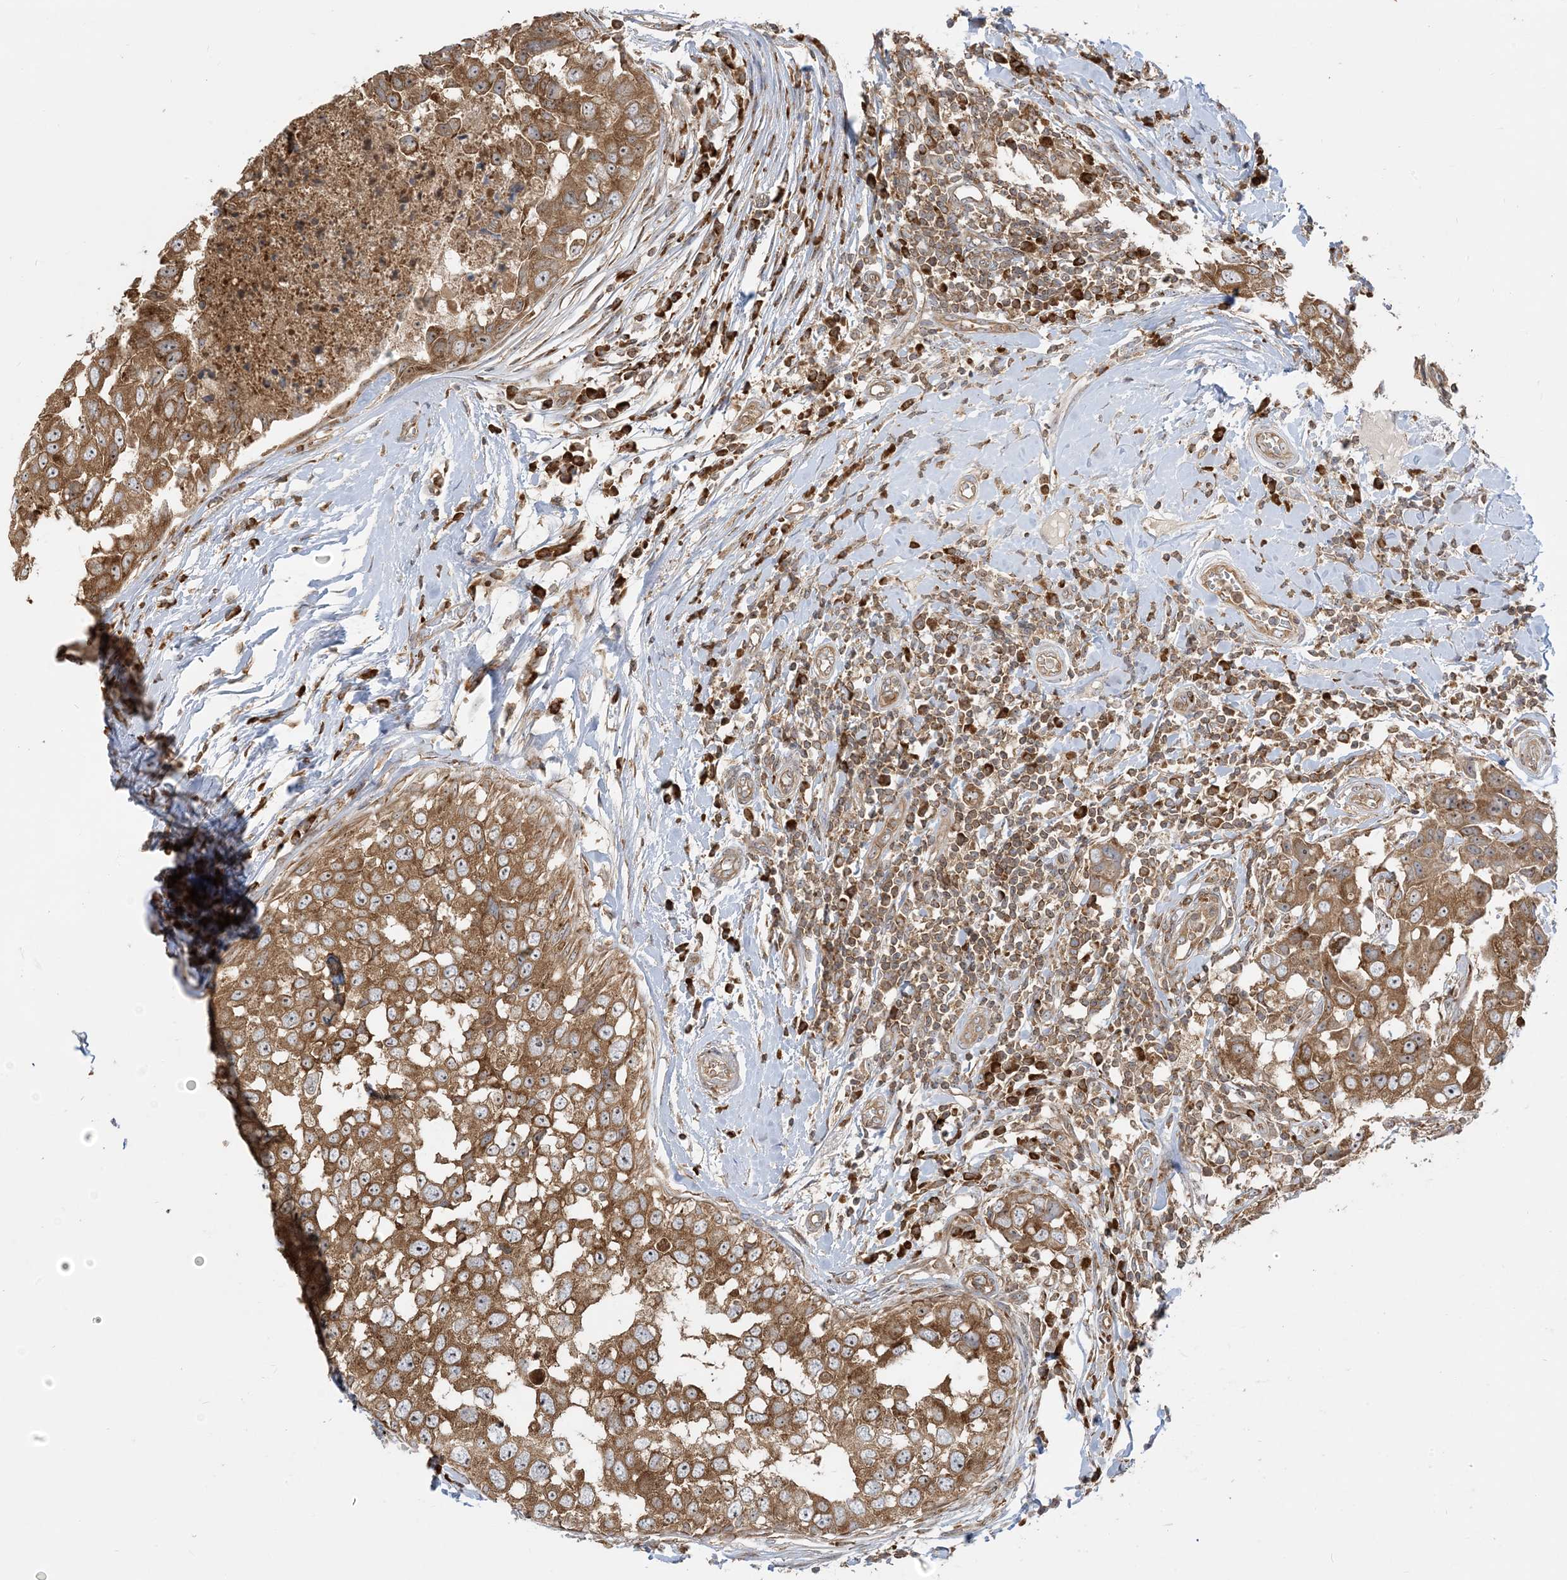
{"staining": {"intensity": "moderate", "quantity": ">75%", "location": "cytoplasmic/membranous"}, "tissue": "breast cancer", "cell_type": "Tumor cells", "image_type": "cancer", "snomed": [{"axis": "morphology", "description": "Duct carcinoma"}, {"axis": "topography", "description": "Breast"}], "caption": "Immunohistochemical staining of intraductal carcinoma (breast) demonstrates medium levels of moderate cytoplasmic/membranous protein expression in approximately >75% of tumor cells. Ihc stains the protein in brown and the nuclei are stained blue.", "gene": "SRP72", "patient": {"sex": "female", "age": 27}}